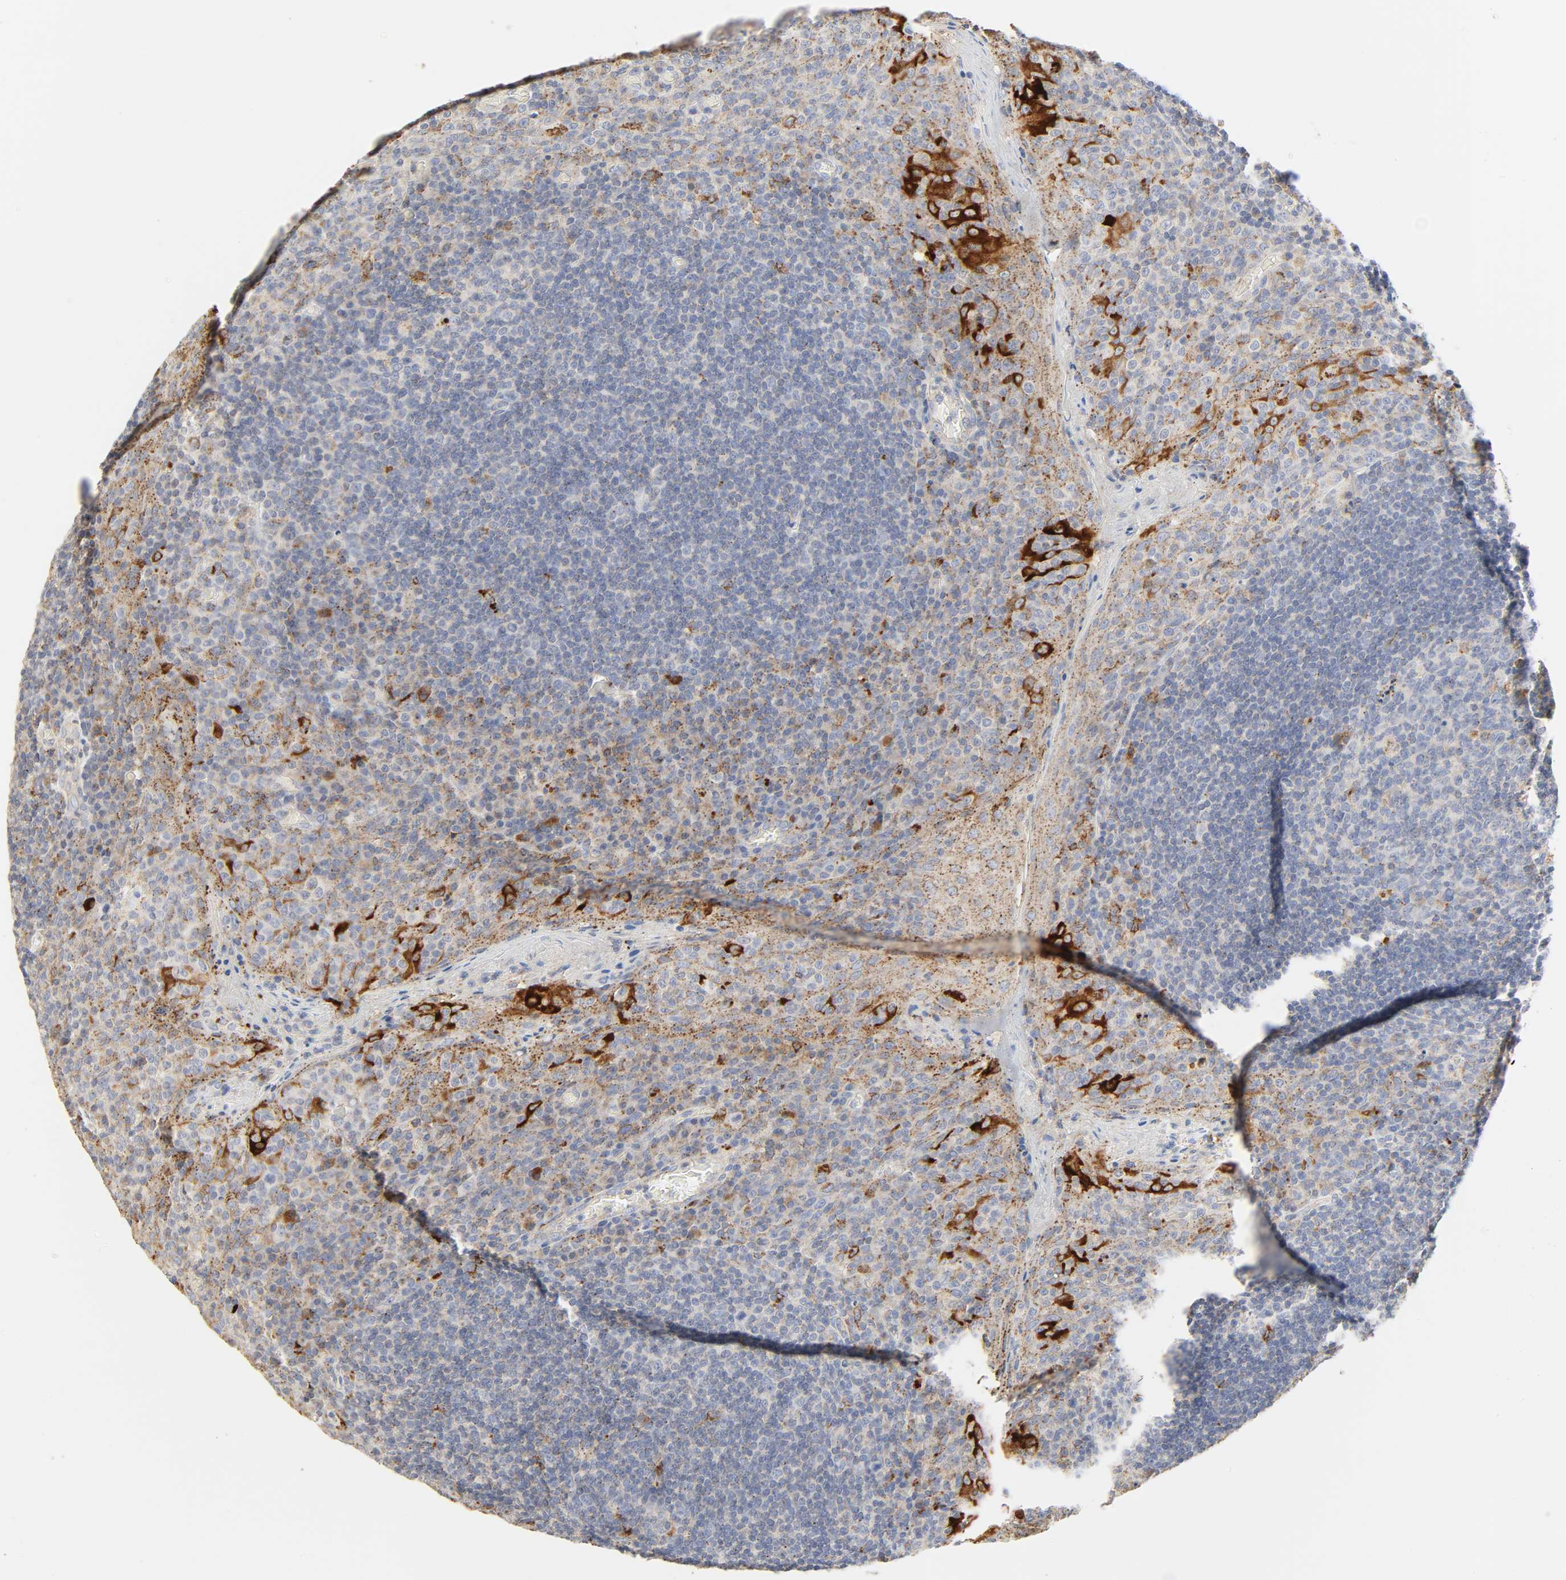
{"staining": {"intensity": "moderate", "quantity": "<25%", "location": "cytoplasmic/membranous"}, "tissue": "tonsil", "cell_type": "Germinal center cells", "image_type": "normal", "snomed": [{"axis": "morphology", "description": "Normal tissue, NOS"}, {"axis": "topography", "description": "Tonsil"}], "caption": "The immunohistochemical stain highlights moderate cytoplasmic/membranous expression in germinal center cells of unremarkable tonsil.", "gene": "CAMK2A", "patient": {"sex": "male", "age": 17}}